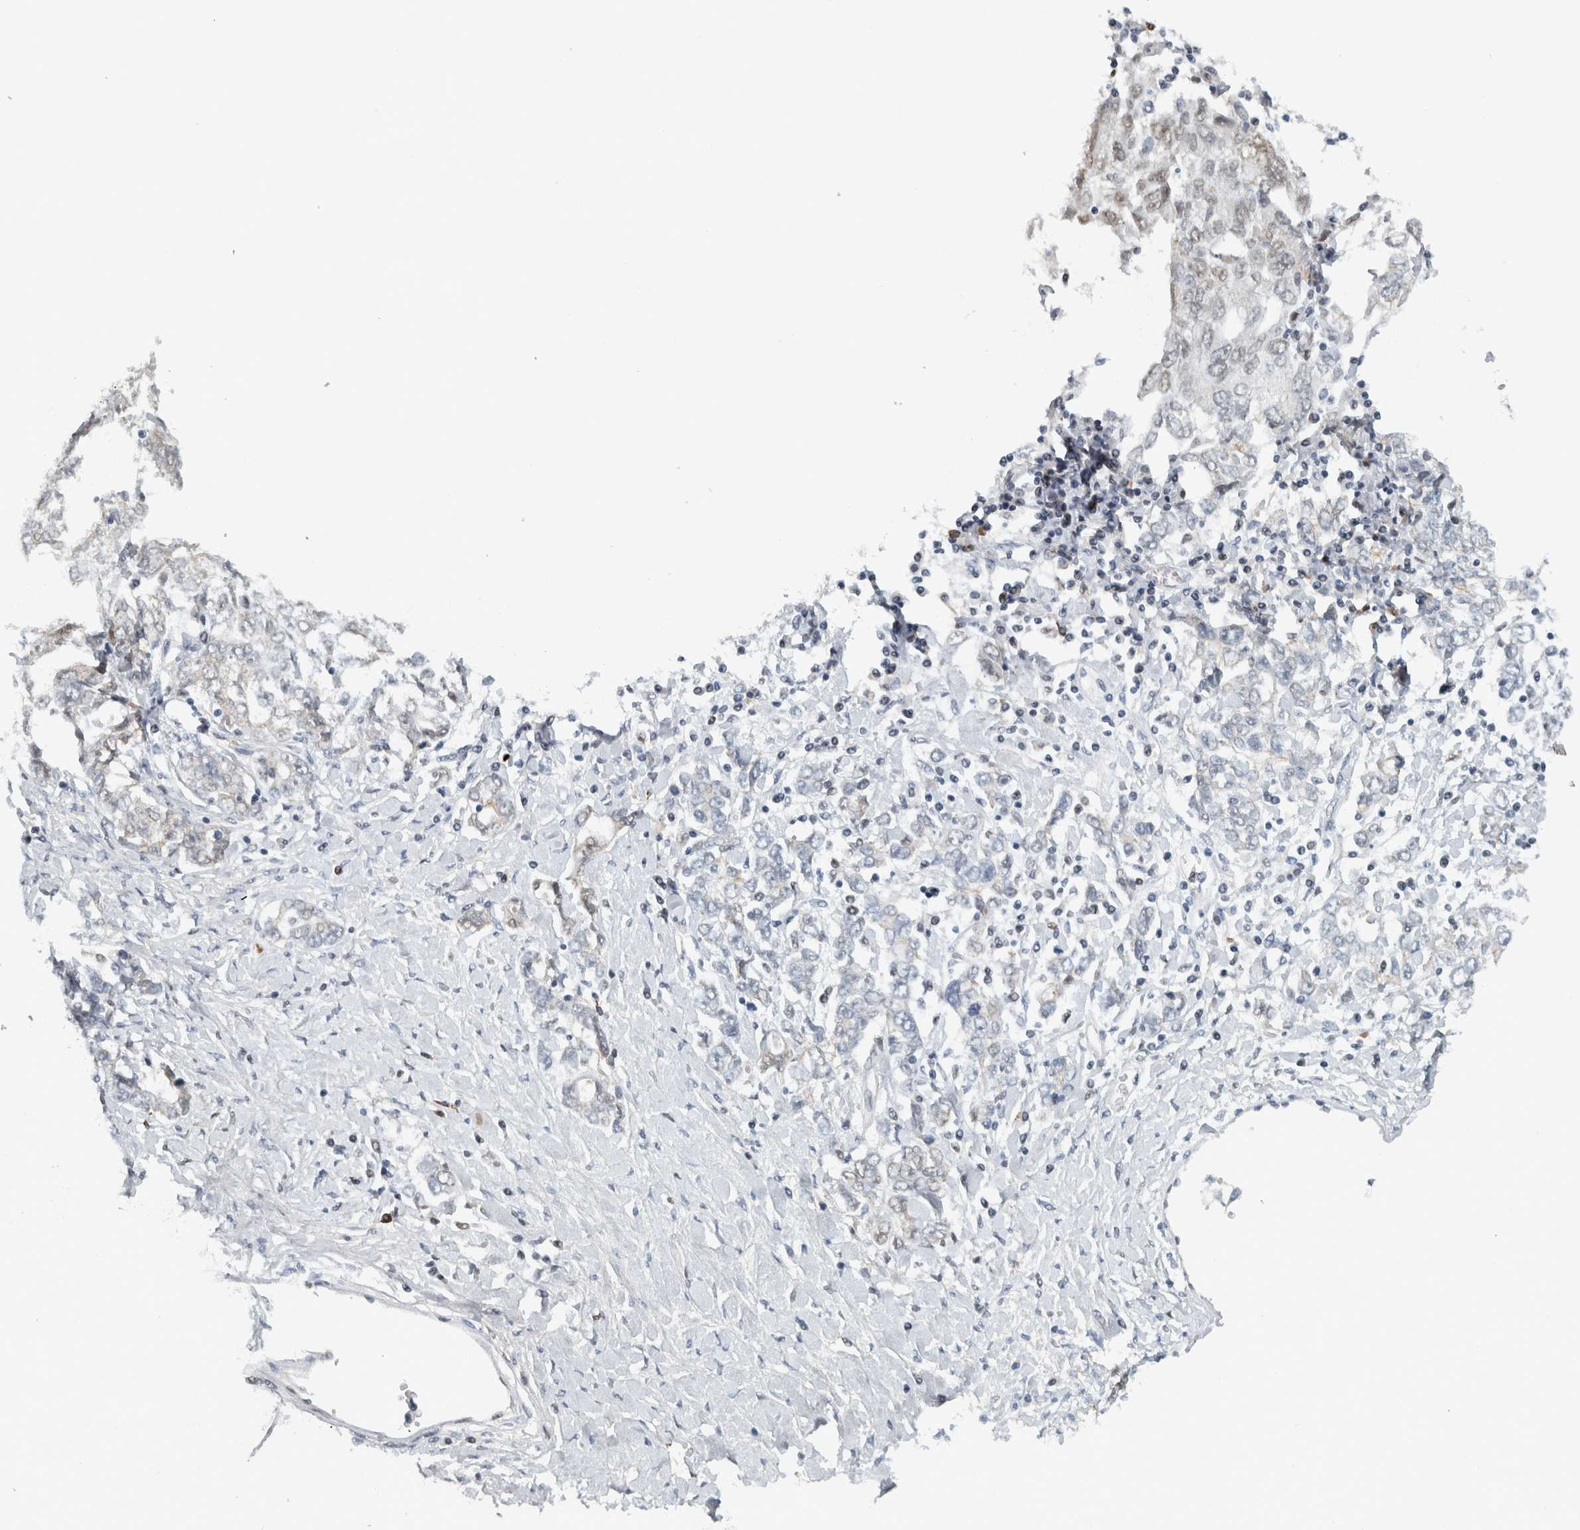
{"staining": {"intensity": "weak", "quantity": "<25%", "location": "nuclear"}, "tissue": "ovarian cancer", "cell_type": "Tumor cells", "image_type": "cancer", "snomed": [{"axis": "morphology", "description": "Carcinoma, endometroid"}, {"axis": "topography", "description": "Ovary"}], "caption": "There is no significant expression in tumor cells of endometroid carcinoma (ovarian).", "gene": "ADPRM", "patient": {"sex": "female", "age": 62}}